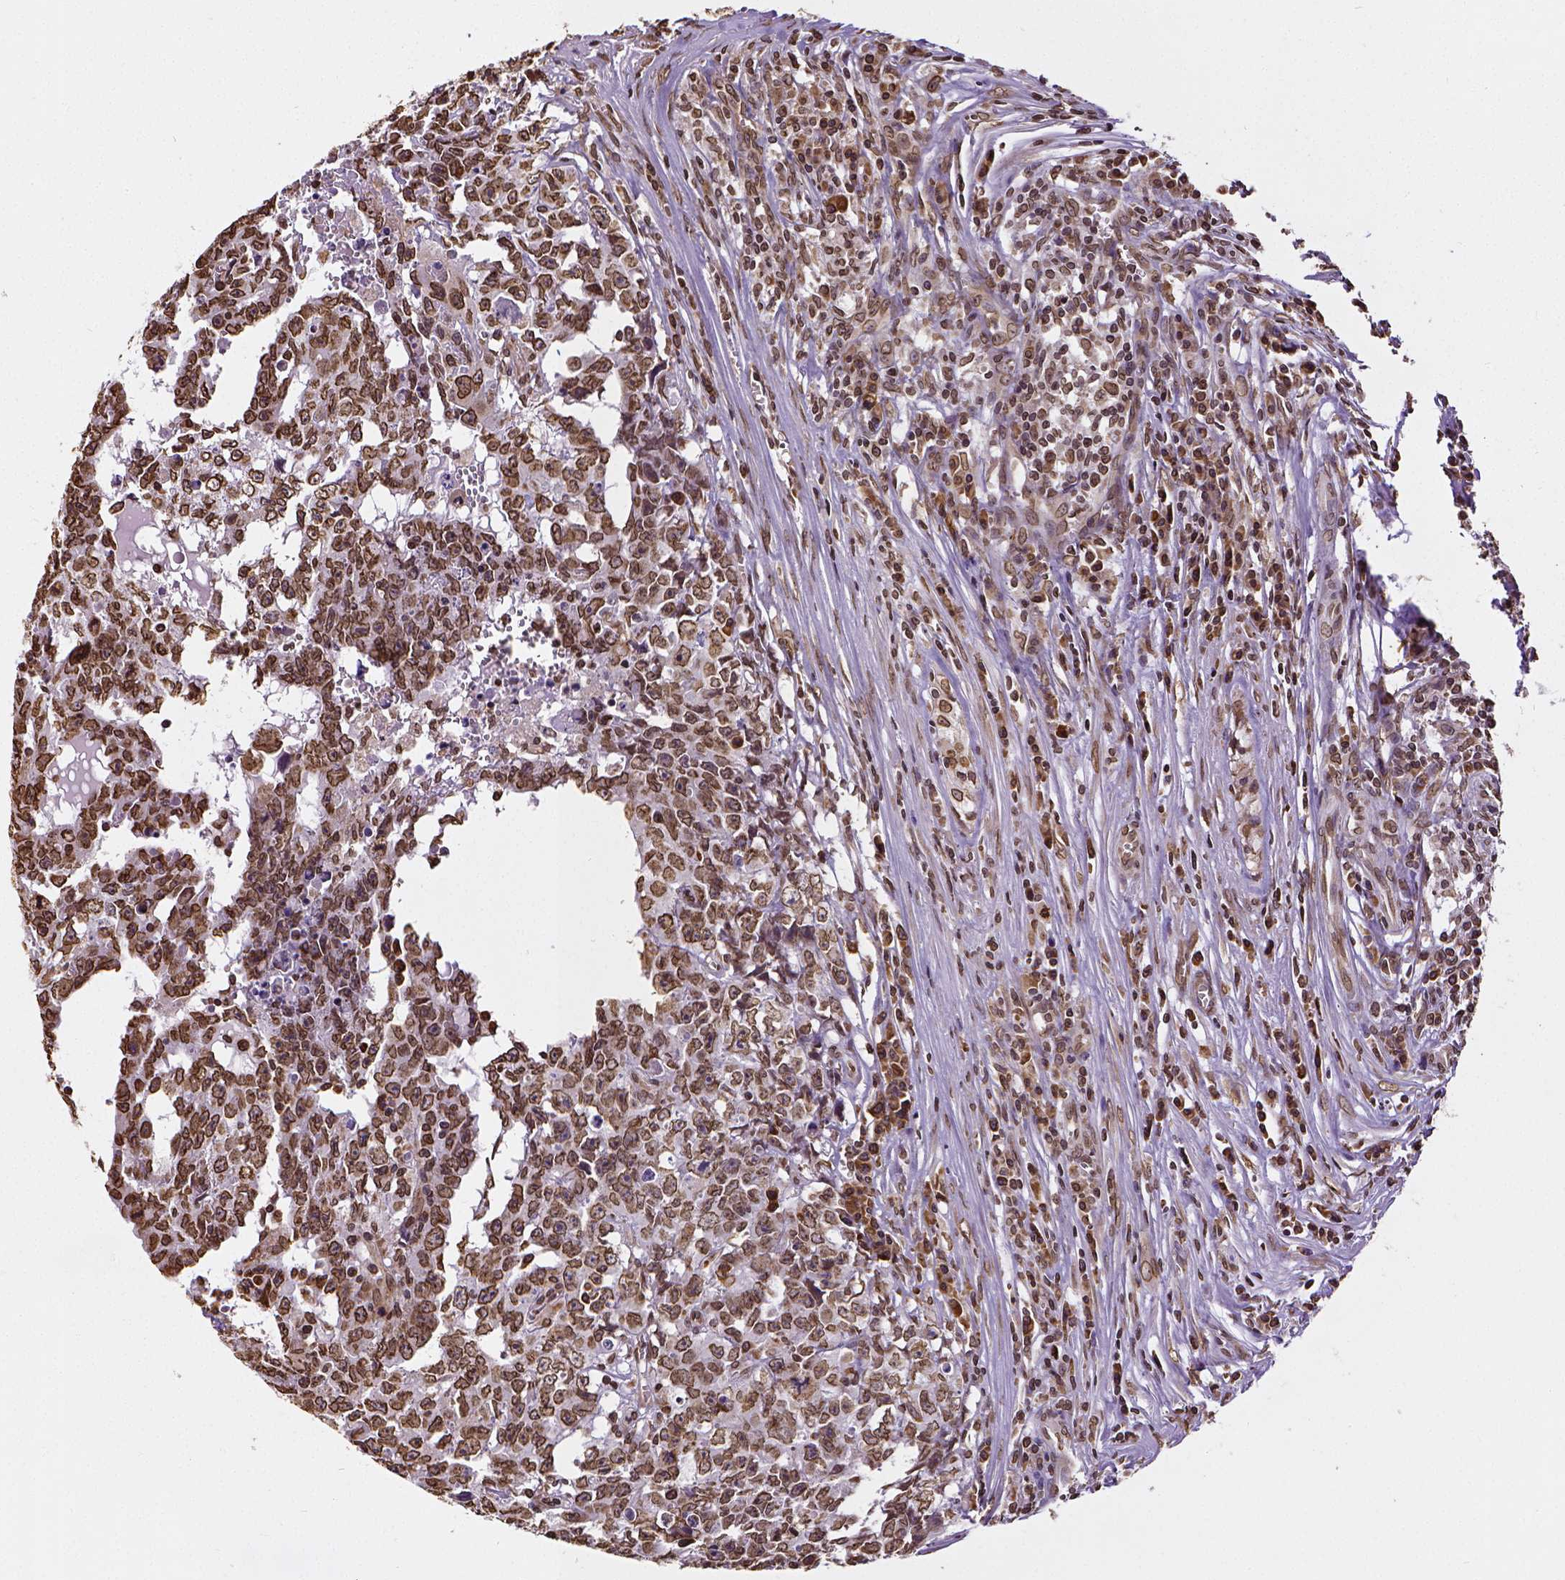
{"staining": {"intensity": "strong", "quantity": ">75%", "location": "cytoplasmic/membranous,nuclear"}, "tissue": "testis cancer", "cell_type": "Tumor cells", "image_type": "cancer", "snomed": [{"axis": "morphology", "description": "Carcinoma, Embryonal, NOS"}, {"axis": "topography", "description": "Testis"}], "caption": "A high amount of strong cytoplasmic/membranous and nuclear positivity is present in about >75% of tumor cells in testis cancer tissue.", "gene": "MTDH", "patient": {"sex": "male", "age": 22}}